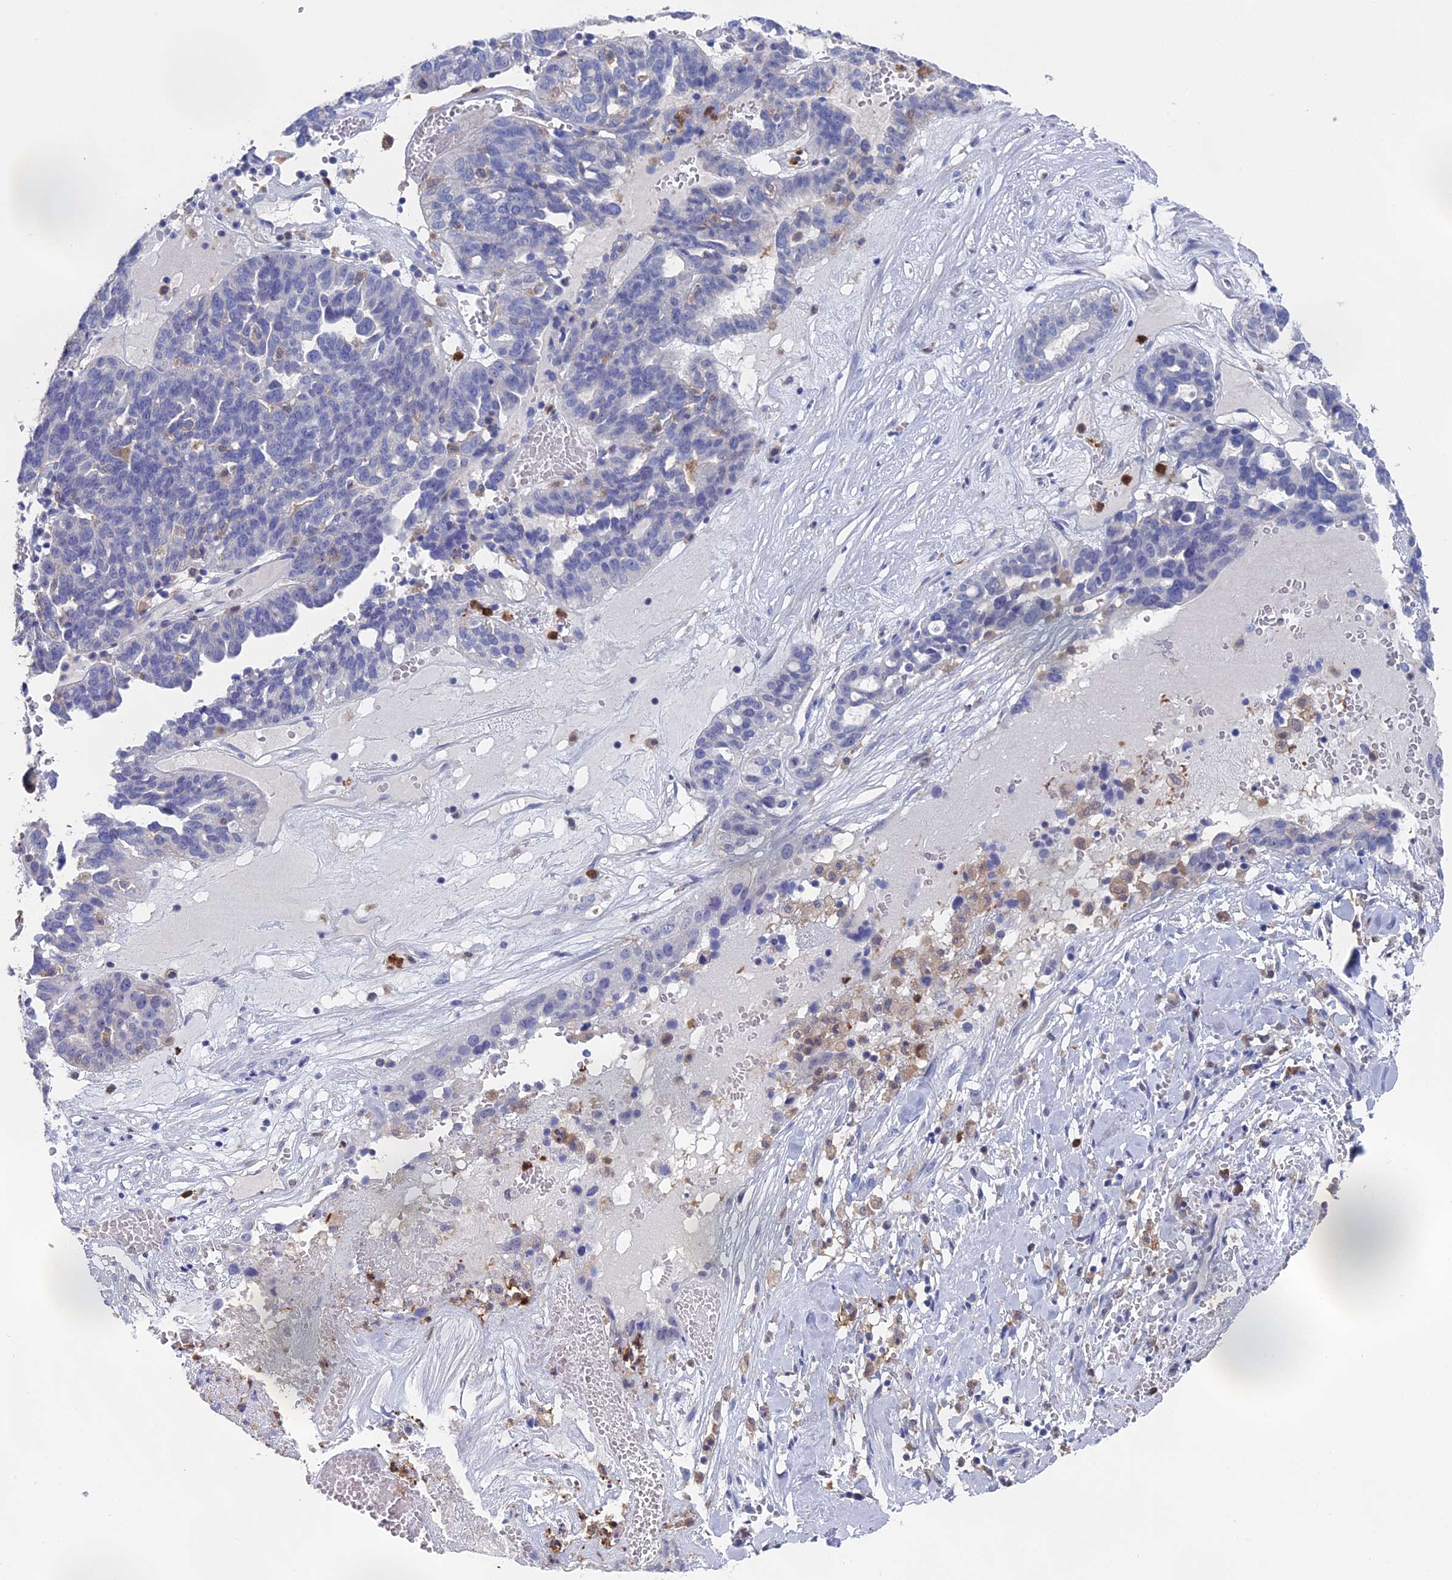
{"staining": {"intensity": "negative", "quantity": "none", "location": "none"}, "tissue": "ovarian cancer", "cell_type": "Tumor cells", "image_type": "cancer", "snomed": [{"axis": "morphology", "description": "Cystadenocarcinoma, serous, NOS"}, {"axis": "topography", "description": "Ovary"}], "caption": "Ovarian cancer was stained to show a protein in brown. There is no significant expression in tumor cells.", "gene": "NCF4", "patient": {"sex": "female", "age": 59}}